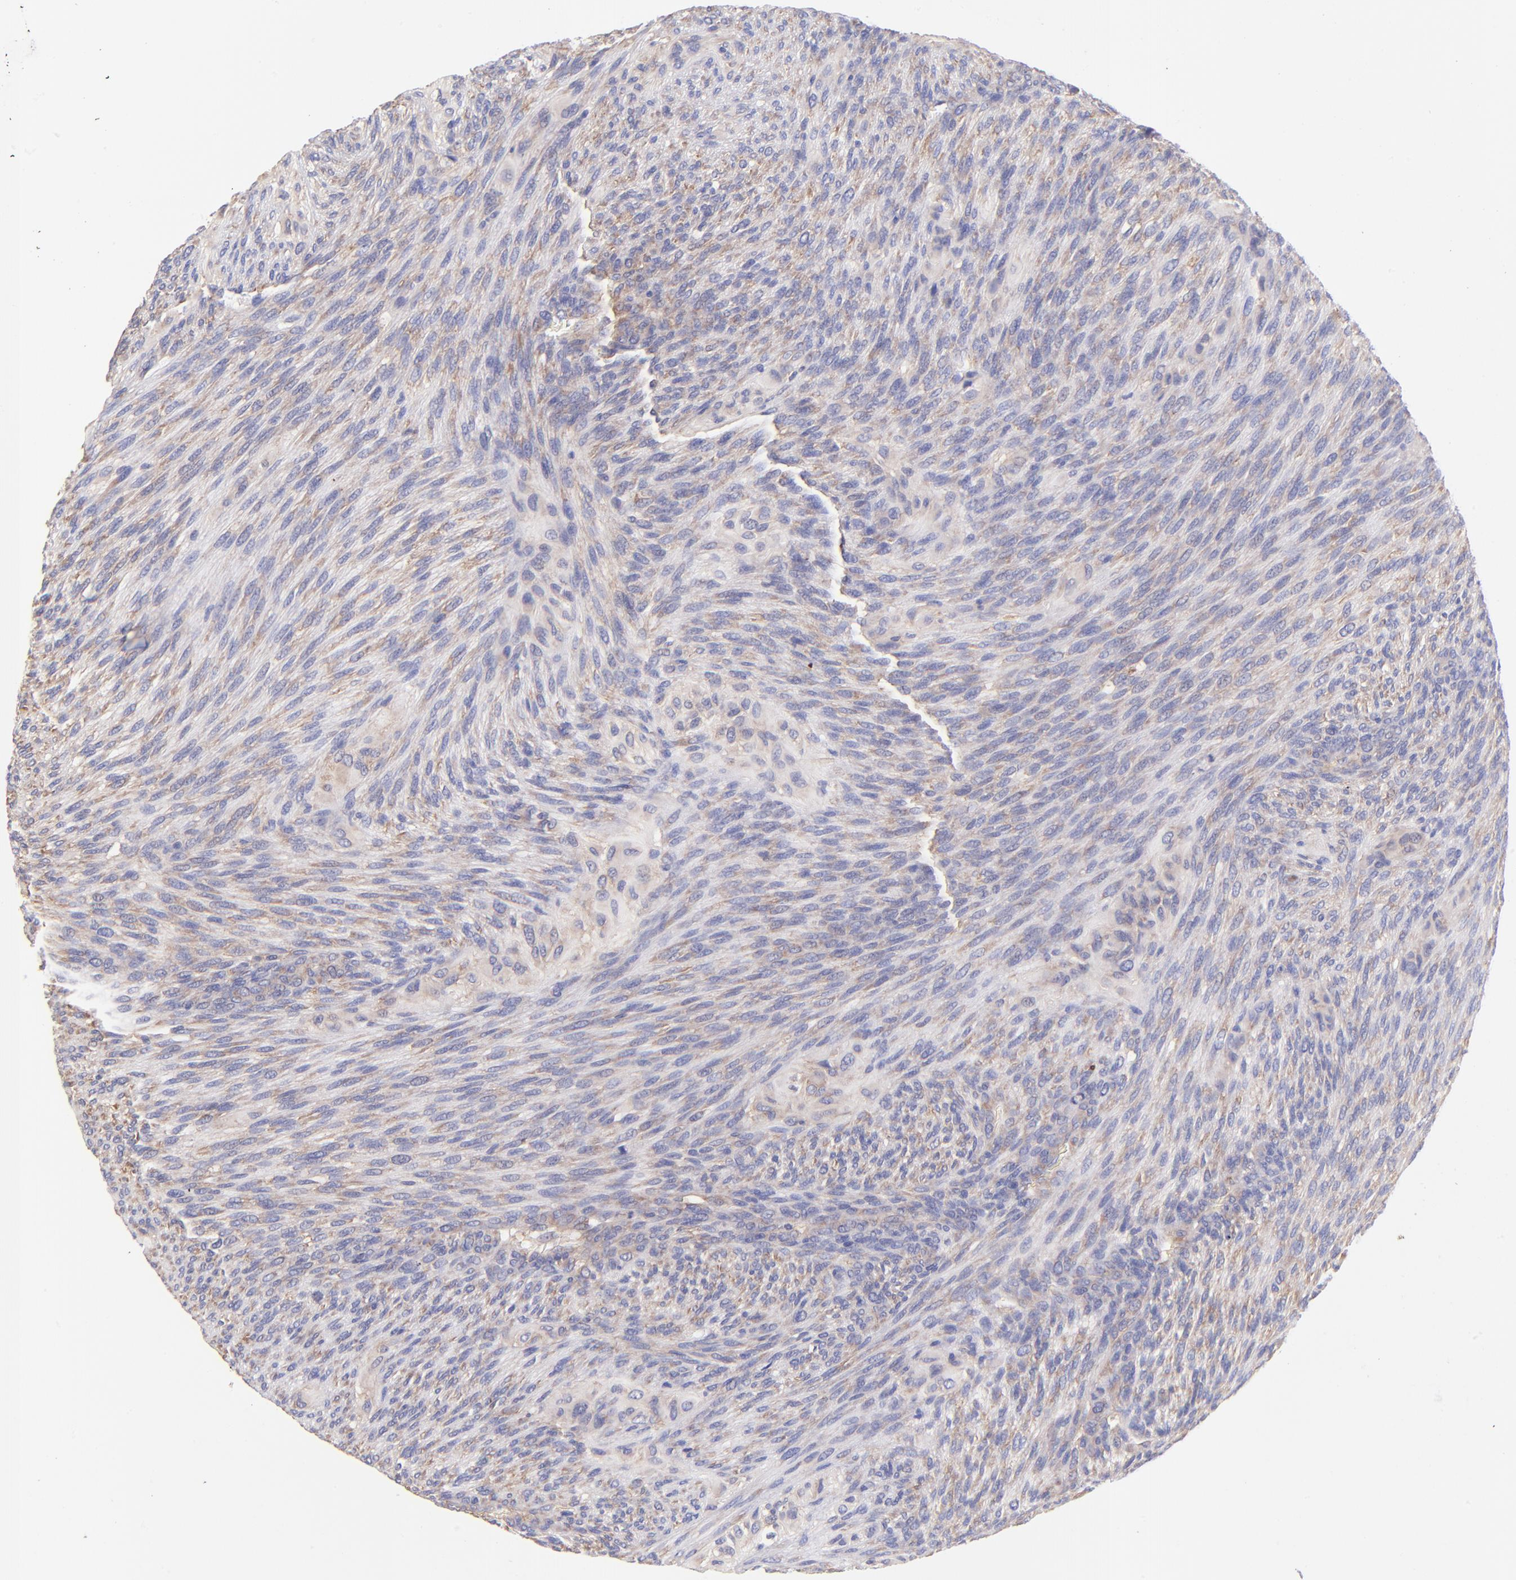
{"staining": {"intensity": "weak", "quantity": ">75%", "location": "cytoplasmic/membranous"}, "tissue": "glioma", "cell_type": "Tumor cells", "image_type": "cancer", "snomed": [{"axis": "morphology", "description": "Glioma, malignant, High grade"}, {"axis": "topography", "description": "Cerebral cortex"}], "caption": "Human glioma stained with a protein marker reveals weak staining in tumor cells.", "gene": "RPL11", "patient": {"sex": "female", "age": 55}}